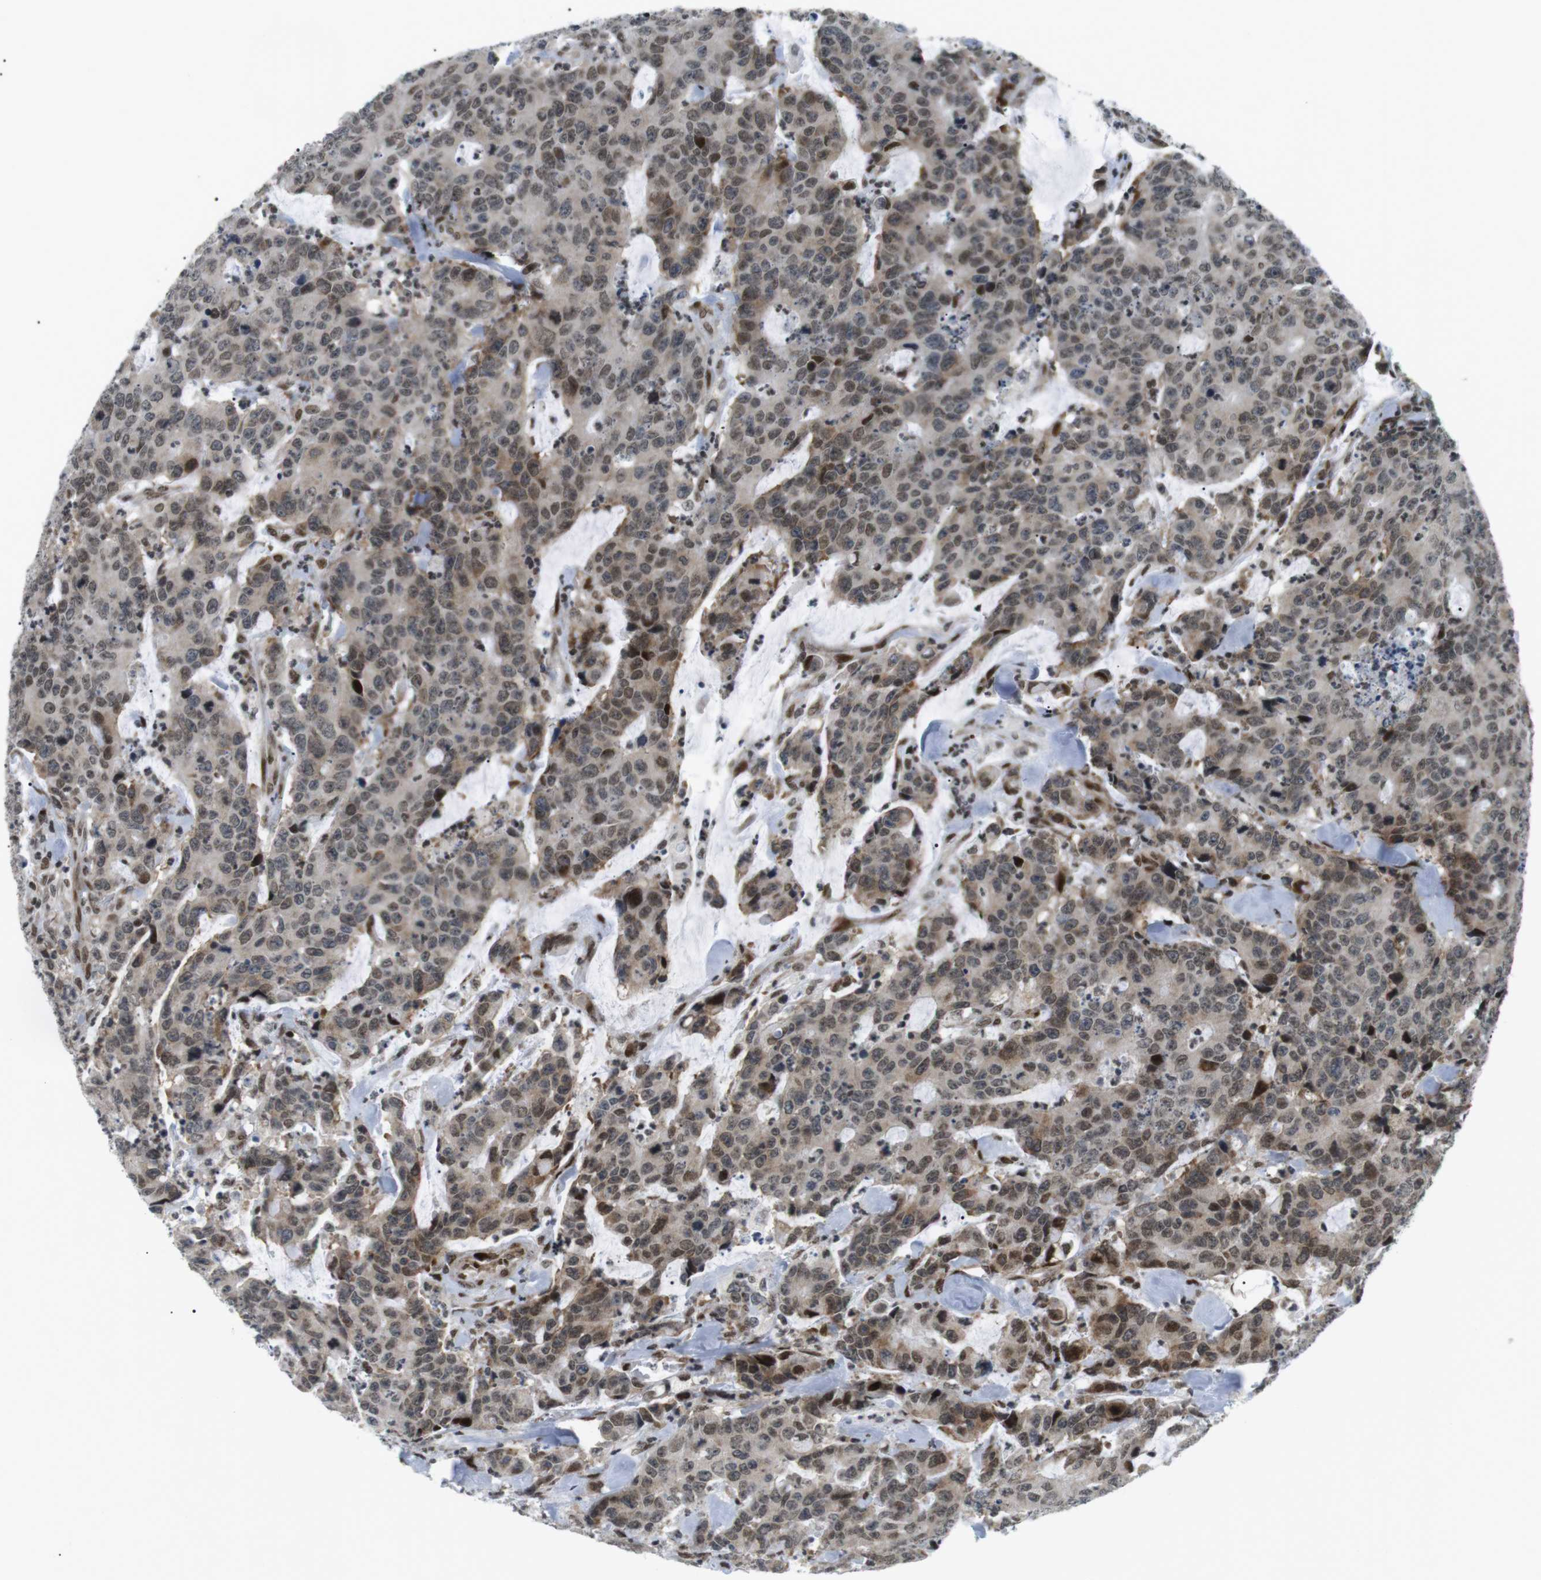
{"staining": {"intensity": "weak", "quantity": "25%-75%", "location": "cytoplasmic/membranous,nuclear"}, "tissue": "colorectal cancer", "cell_type": "Tumor cells", "image_type": "cancer", "snomed": [{"axis": "morphology", "description": "Adenocarcinoma, NOS"}, {"axis": "topography", "description": "Colon"}], "caption": "IHC (DAB) staining of colorectal cancer exhibits weak cytoplasmic/membranous and nuclear protein expression in approximately 25%-75% of tumor cells. (brown staining indicates protein expression, while blue staining denotes nuclei).", "gene": "CDC27", "patient": {"sex": "female", "age": 86}}